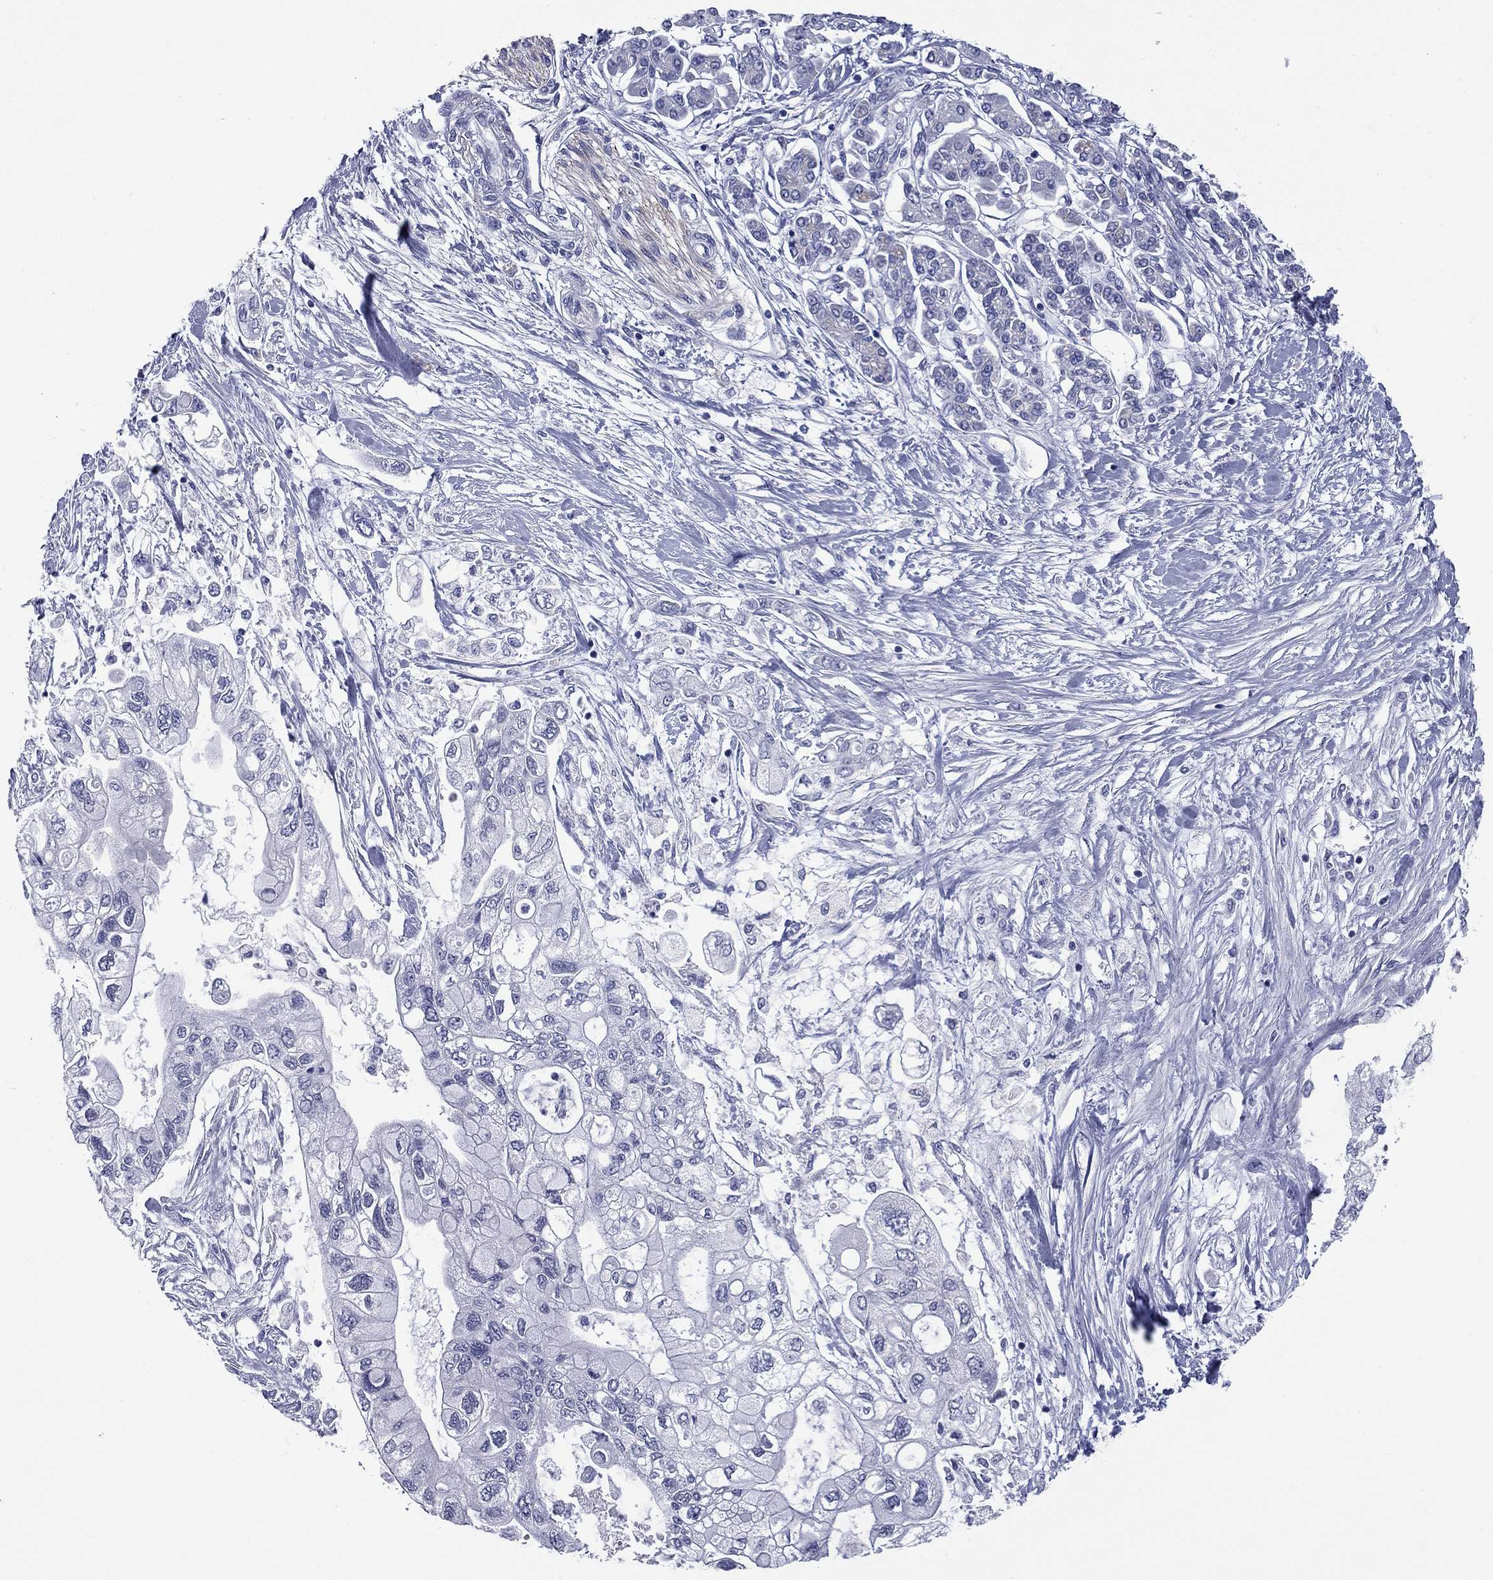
{"staining": {"intensity": "negative", "quantity": "none", "location": "none"}, "tissue": "pancreatic cancer", "cell_type": "Tumor cells", "image_type": "cancer", "snomed": [{"axis": "morphology", "description": "Adenocarcinoma, NOS"}, {"axis": "topography", "description": "Pancreas"}], "caption": "The photomicrograph demonstrates no significant expression in tumor cells of adenocarcinoma (pancreatic).", "gene": "UNC119B", "patient": {"sex": "female", "age": 77}}